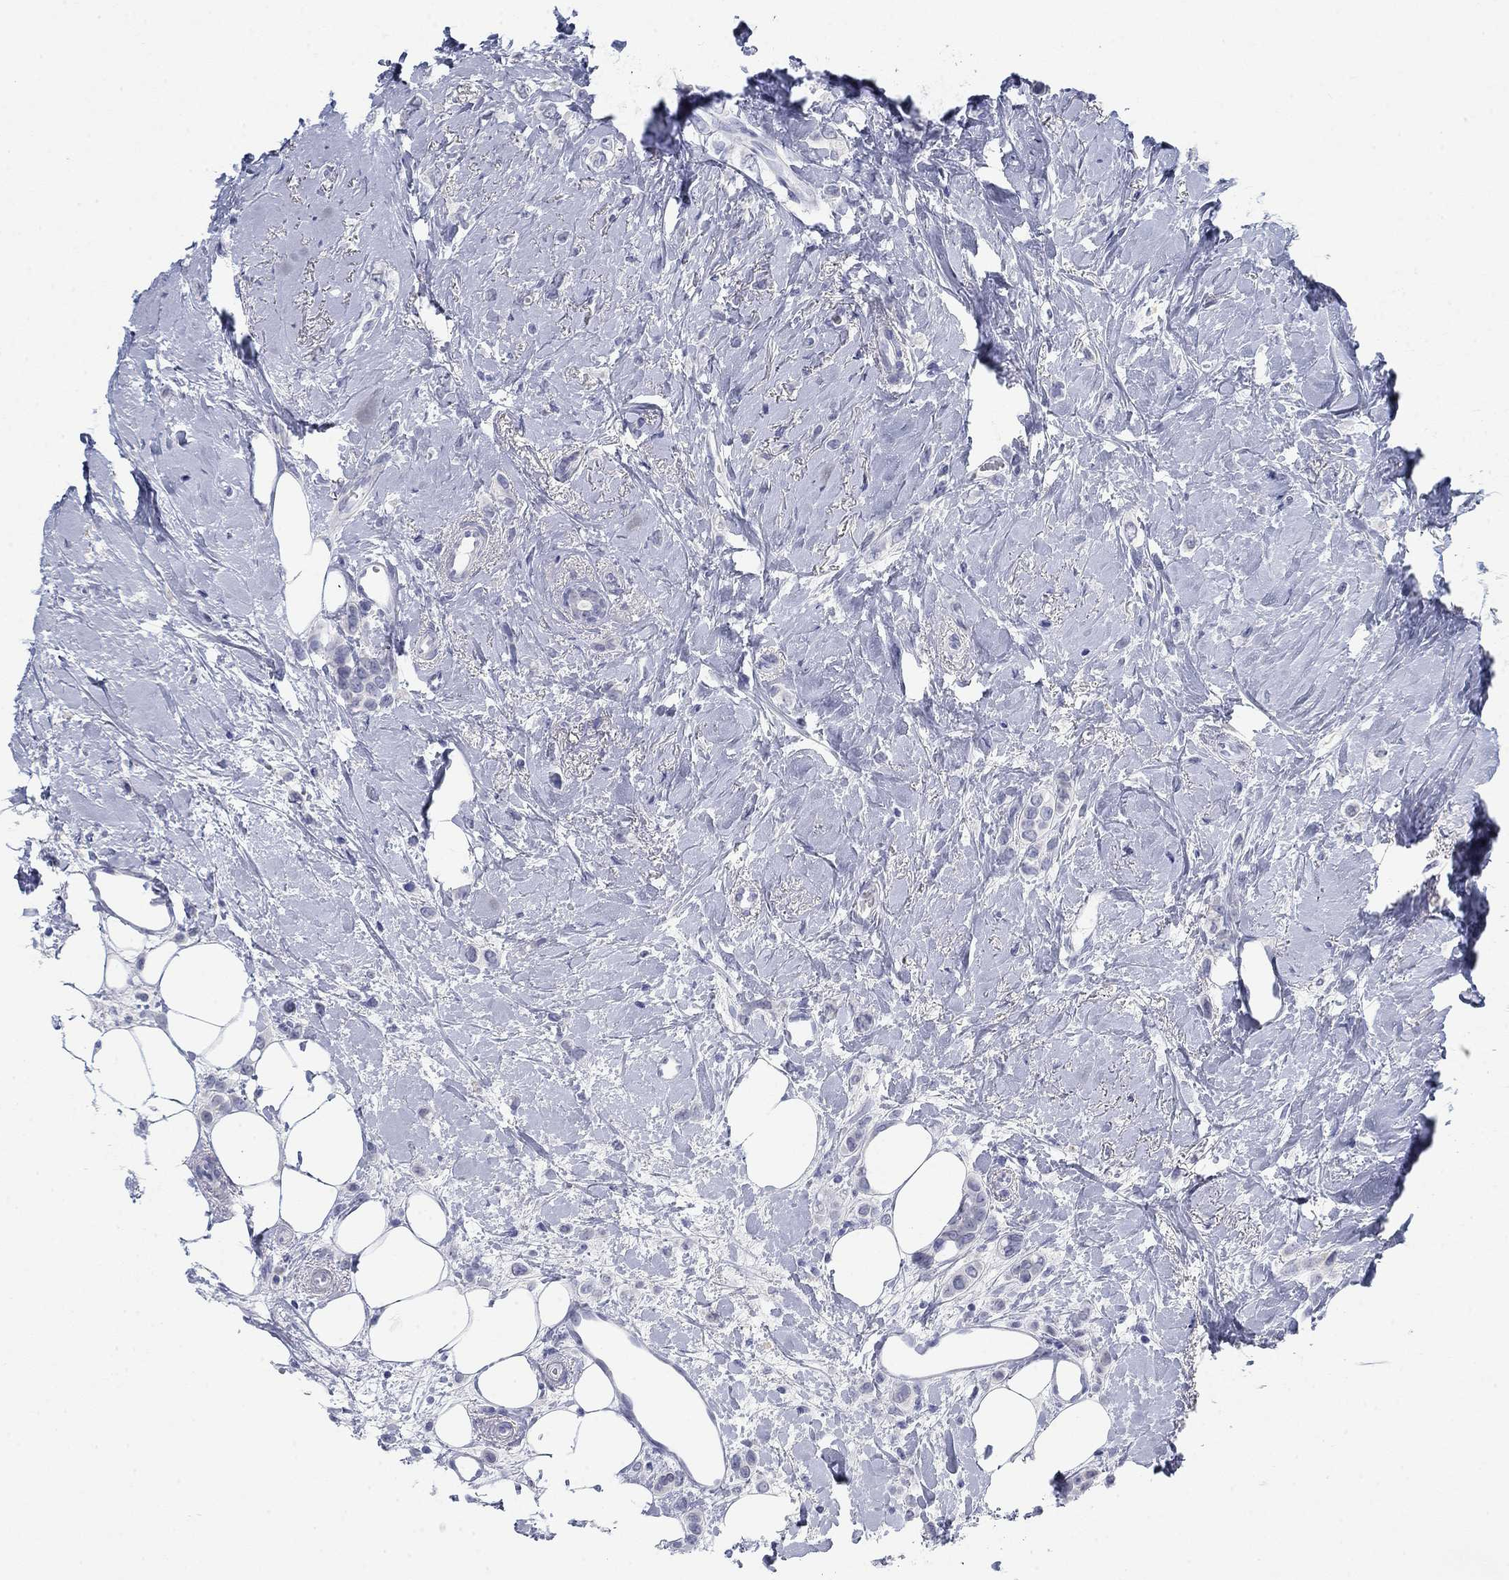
{"staining": {"intensity": "negative", "quantity": "none", "location": "none"}, "tissue": "breast cancer", "cell_type": "Tumor cells", "image_type": "cancer", "snomed": [{"axis": "morphology", "description": "Lobular carcinoma"}, {"axis": "topography", "description": "Breast"}], "caption": "Breast lobular carcinoma stained for a protein using IHC exhibits no positivity tumor cells.", "gene": "DNAL1", "patient": {"sex": "female", "age": 66}}